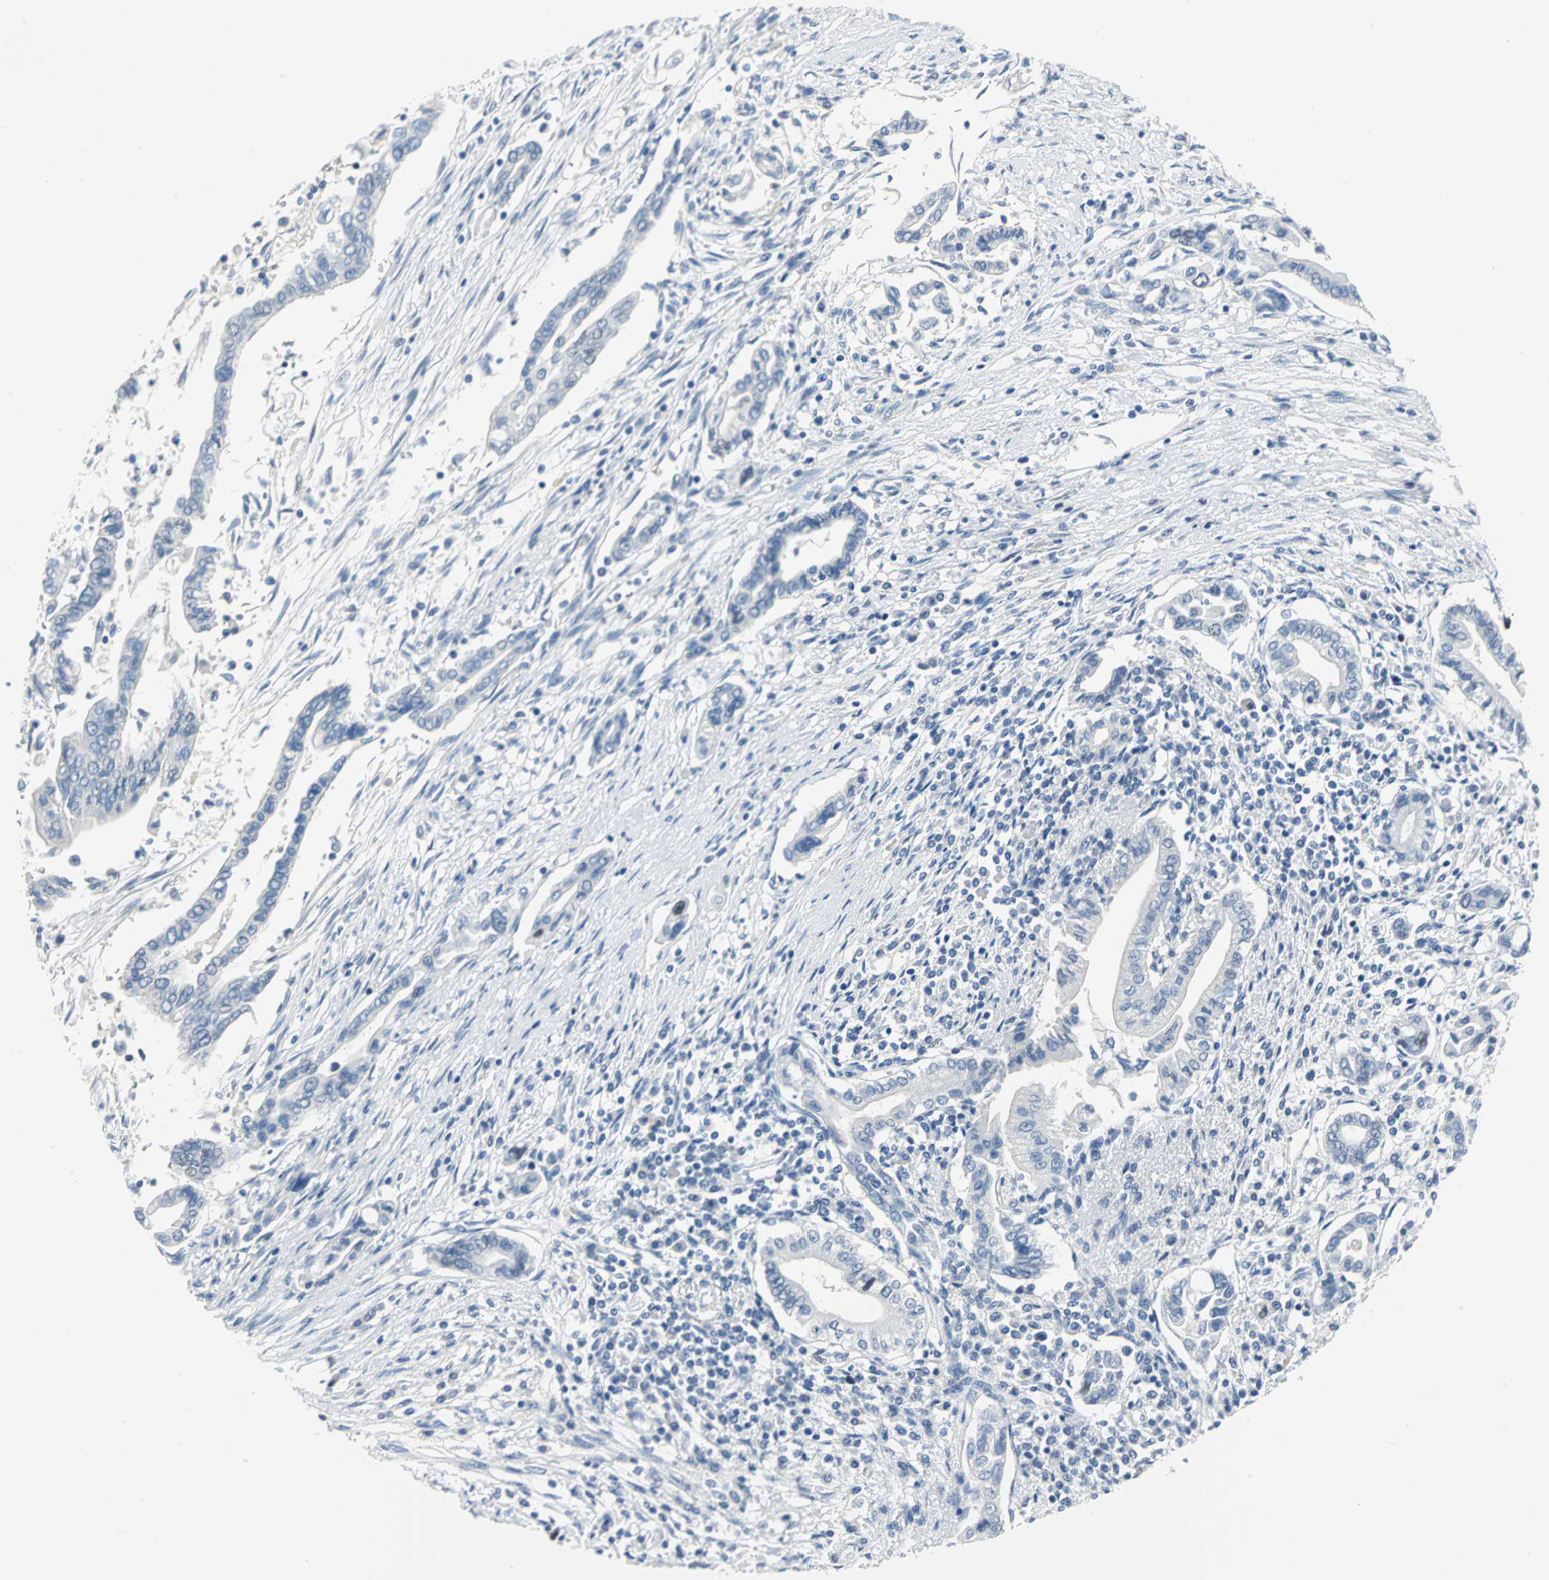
{"staining": {"intensity": "negative", "quantity": "none", "location": "none"}, "tissue": "pancreatic cancer", "cell_type": "Tumor cells", "image_type": "cancer", "snomed": [{"axis": "morphology", "description": "Adenocarcinoma, NOS"}, {"axis": "topography", "description": "Pancreas"}], "caption": "Immunohistochemistry (IHC) photomicrograph of neoplastic tissue: adenocarcinoma (pancreatic) stained with DAB (3,3'-diaminobenzidine) reveals no significant protein expression in tumor cells.", "gene": "MCM3", "patient": {"sex": "female", "age": 57}}